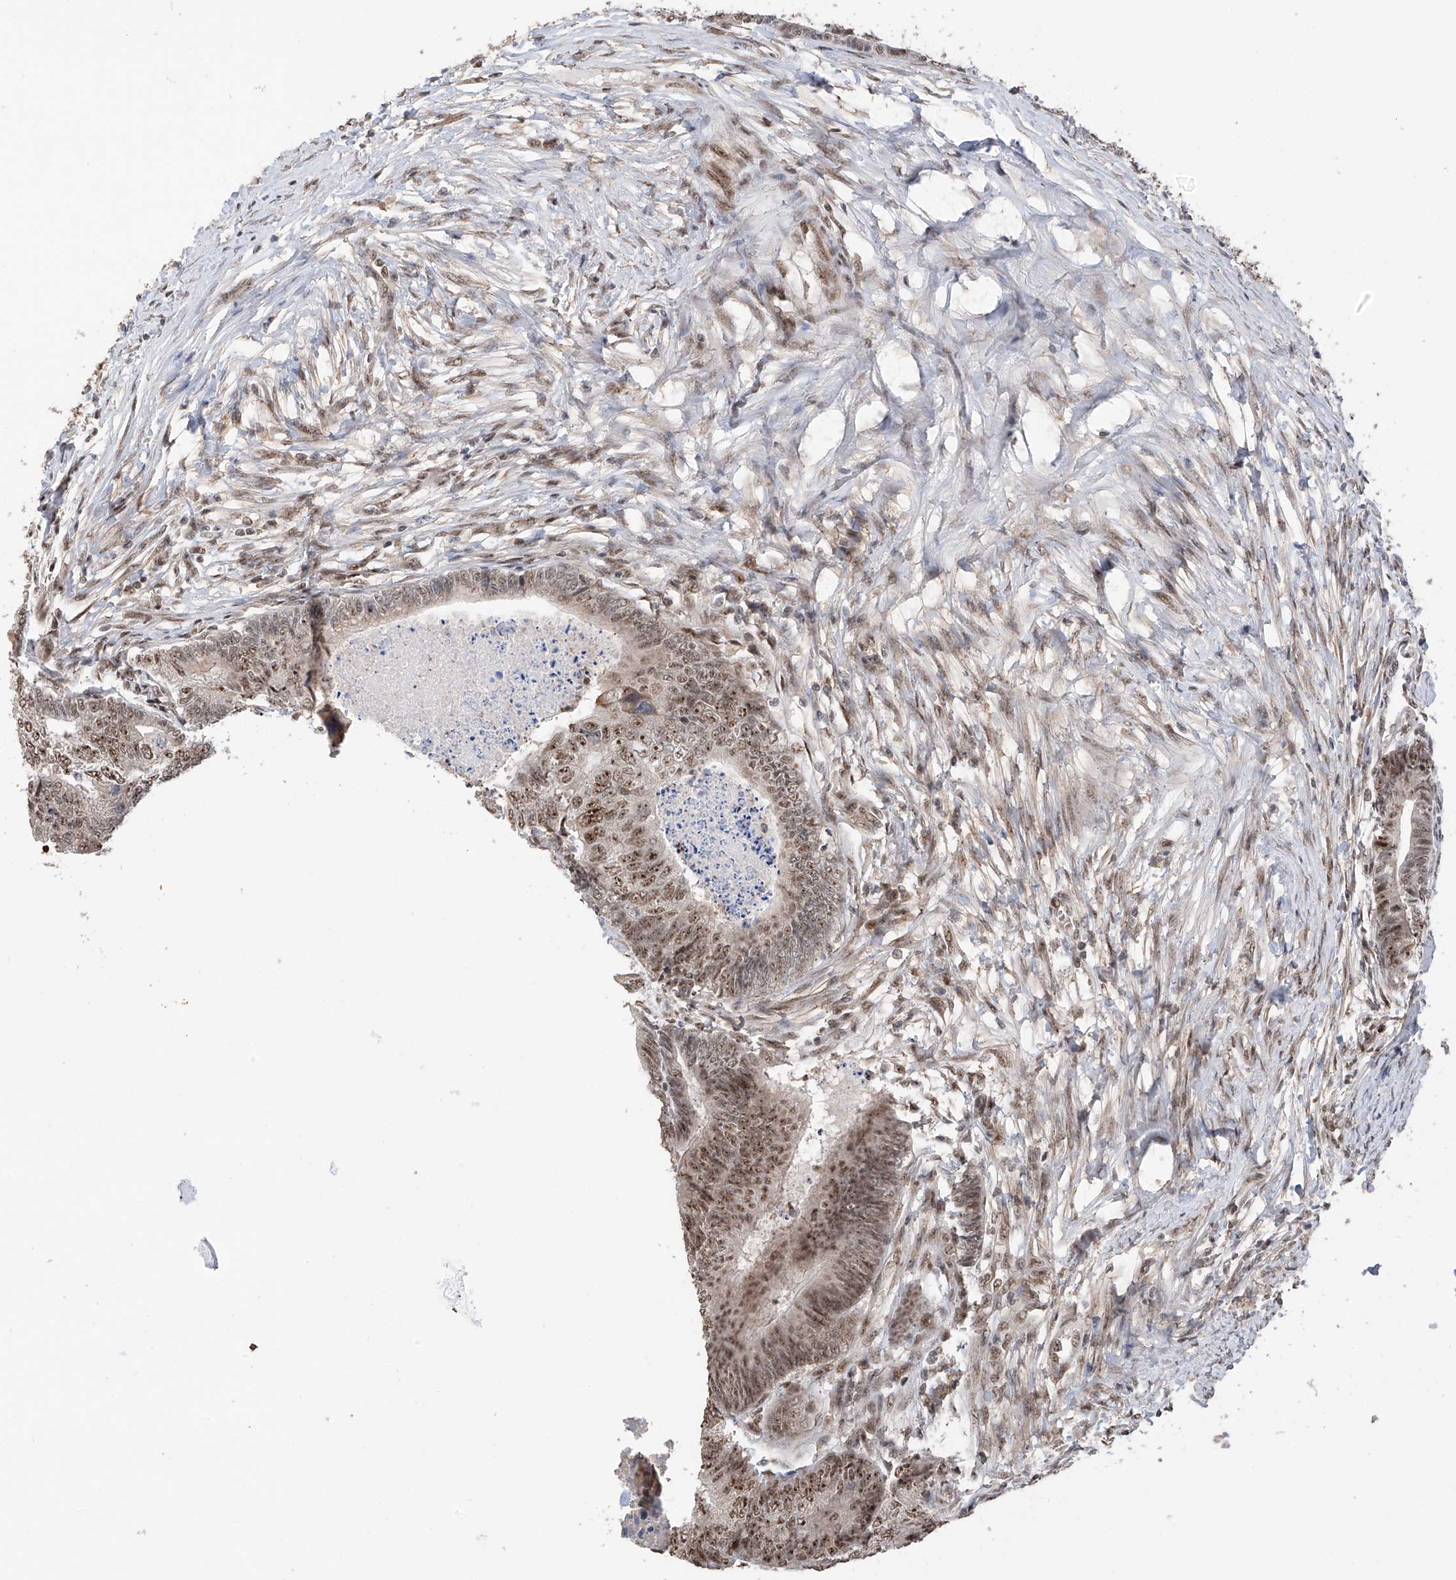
{"staining": {"intensity": "strong", "quantity": ">75%", "location": "nuclear"}, "tissue": "colorectal cancer", "cell_type": "Tumor cells", "image_type": "cancer", "snomed": [{"axis": "morphology", "description": "Adenocarcinoma, NOS"}, {"axis": "topography", "description": "Colon"}], "caption": "Strong nuclear staining is appreciated in approximately >75% of tumor cells in colorectal cancer (adenocarcinoma).", "gene": "C1orf131", "patient": {"sex": "female", "age": 67}}